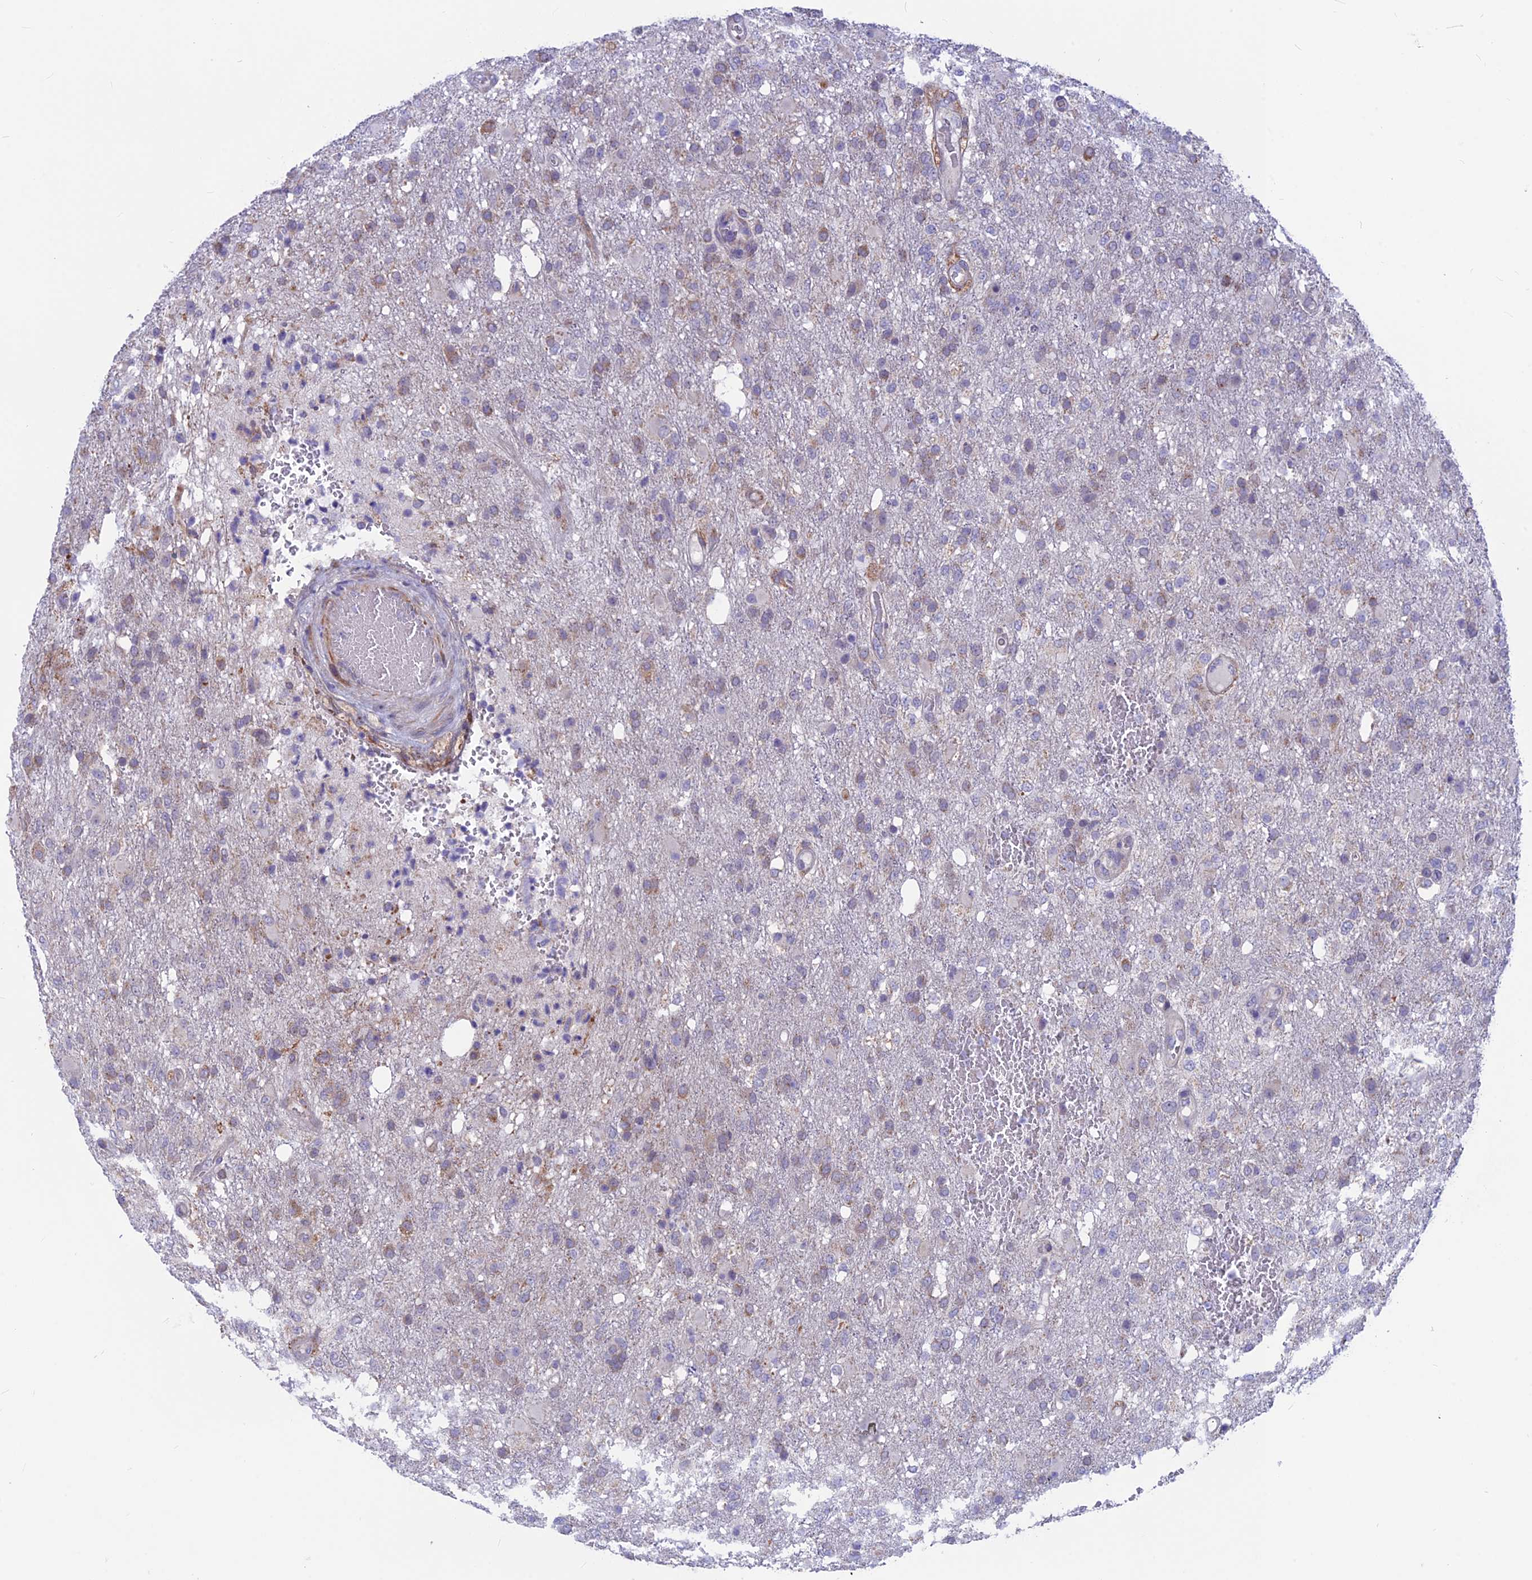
{"staining": {"intensity": "moderate", "quantity": "<25%", "location": "cytoplasmic/membranous"}, "tissue": "glioma", "cell_type": "Tumor cells", "image_type": "cancer", "snomed": [{"axis": "morphology", "description": "Glioma, malignant, High grade"}, {"axis": "topography", "description": "Brain"}], "caption": "An immunohistochemistry micrograph of tumor tissue is shown. Protein staining in brown shows moderate cytoplasmic/membranous positivity in glioma within tumor cells.", "gene": "PLAC9", "patient": {"sex": "female", "age": 74}}